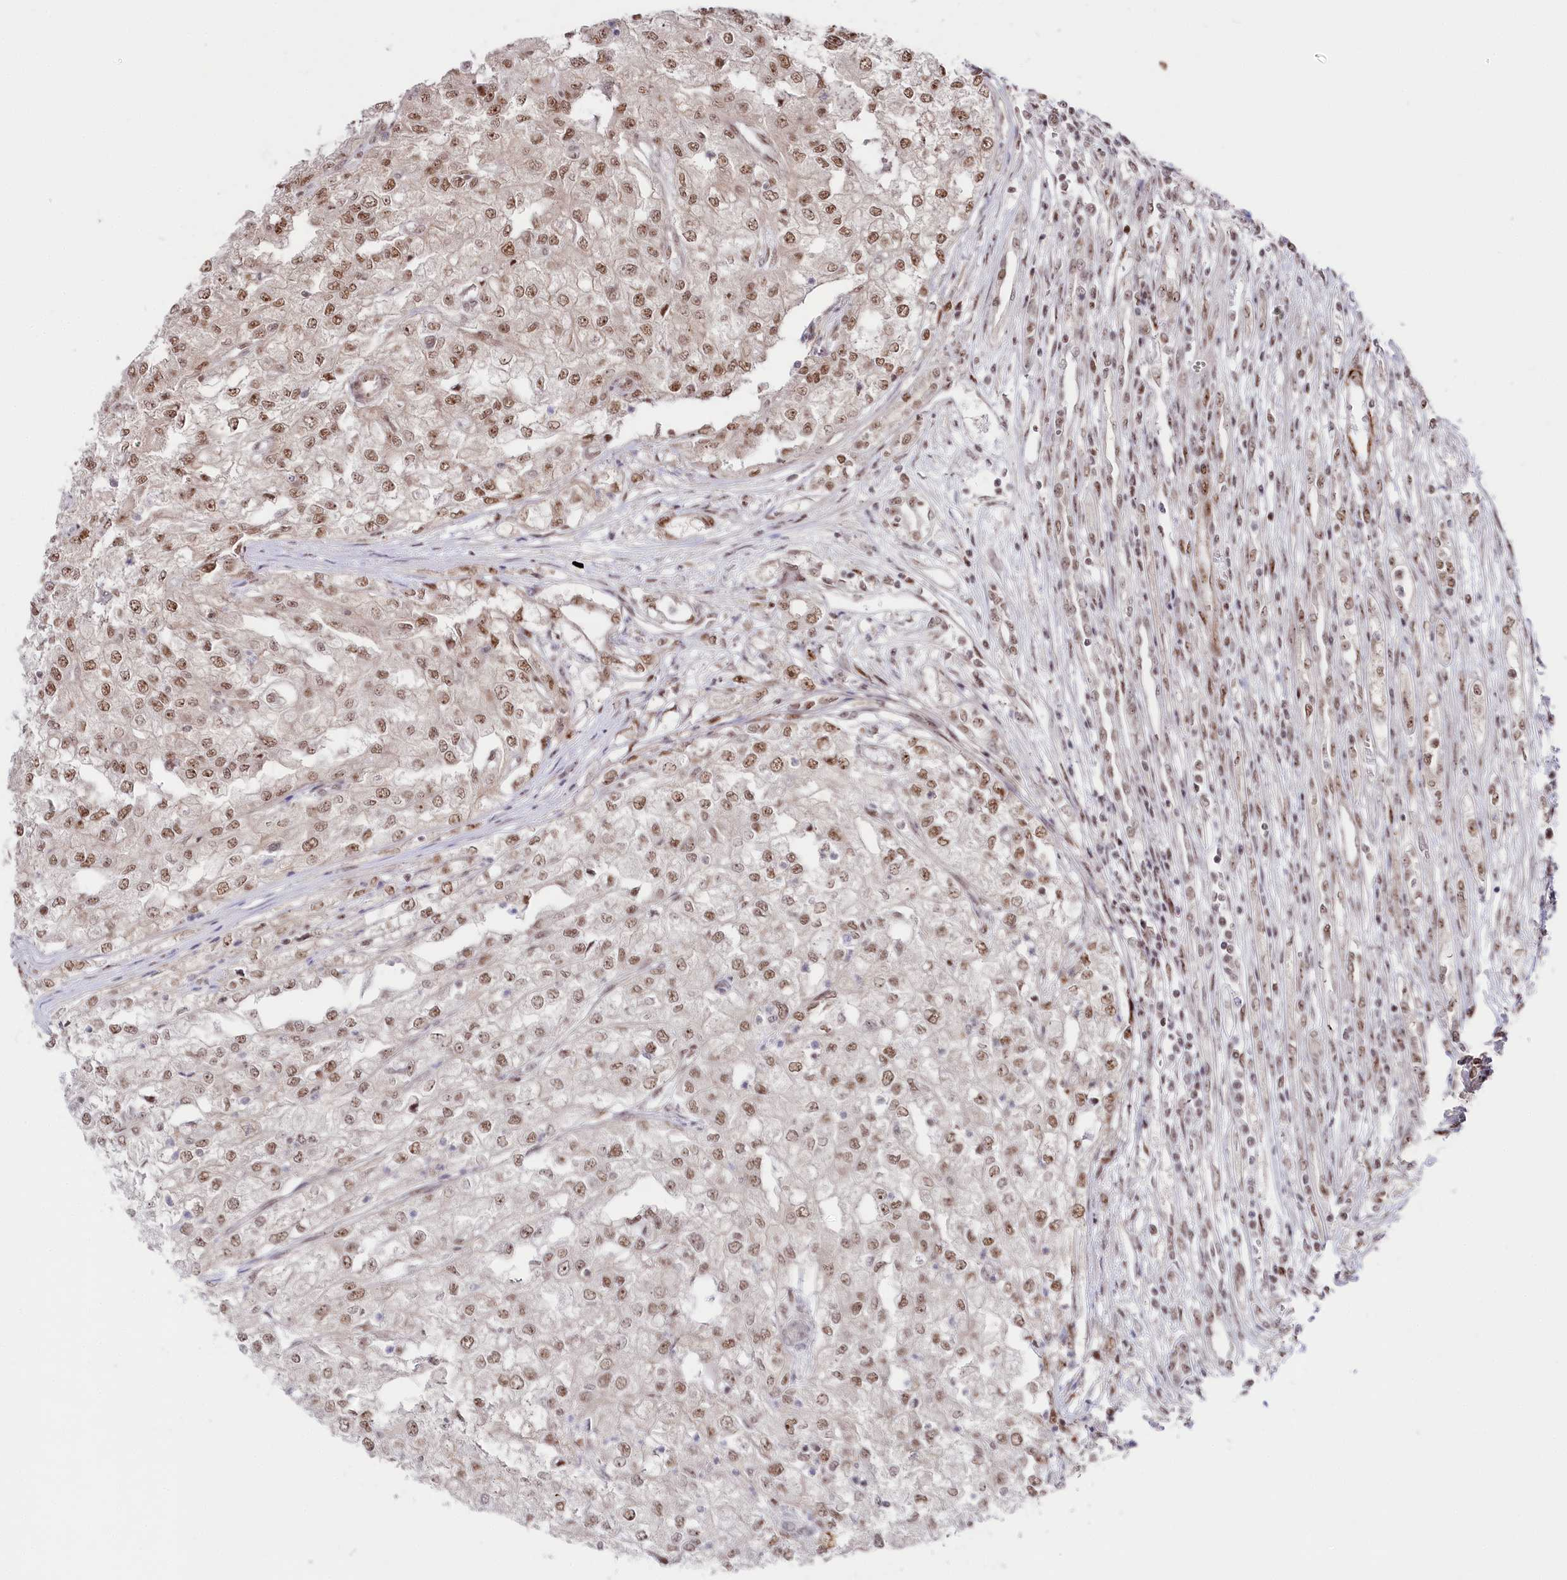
{"staining": {"intensity": "moderate", "quantity": ">75%", "location": "nuclear"}, "tissue": "renal cancer", "cell_type": "Tumor cells", "image_type": "cancer", "snomed": [{"axis": "morphology", "description": "Adenocarcinoma, NOS"}, {"axis": "topography", "description": "Kidney"}], "caption": "This photomicrograph demonstrates renal cancer stained with immunohistochemistry (IHC) to label a protein in brown. The nuclear of tumor cells show moderate positivity for the protein. Nuclei are counter-stained blue.", "gene": "POLR2H", "patient": {"sex": "female", "age": 54}}